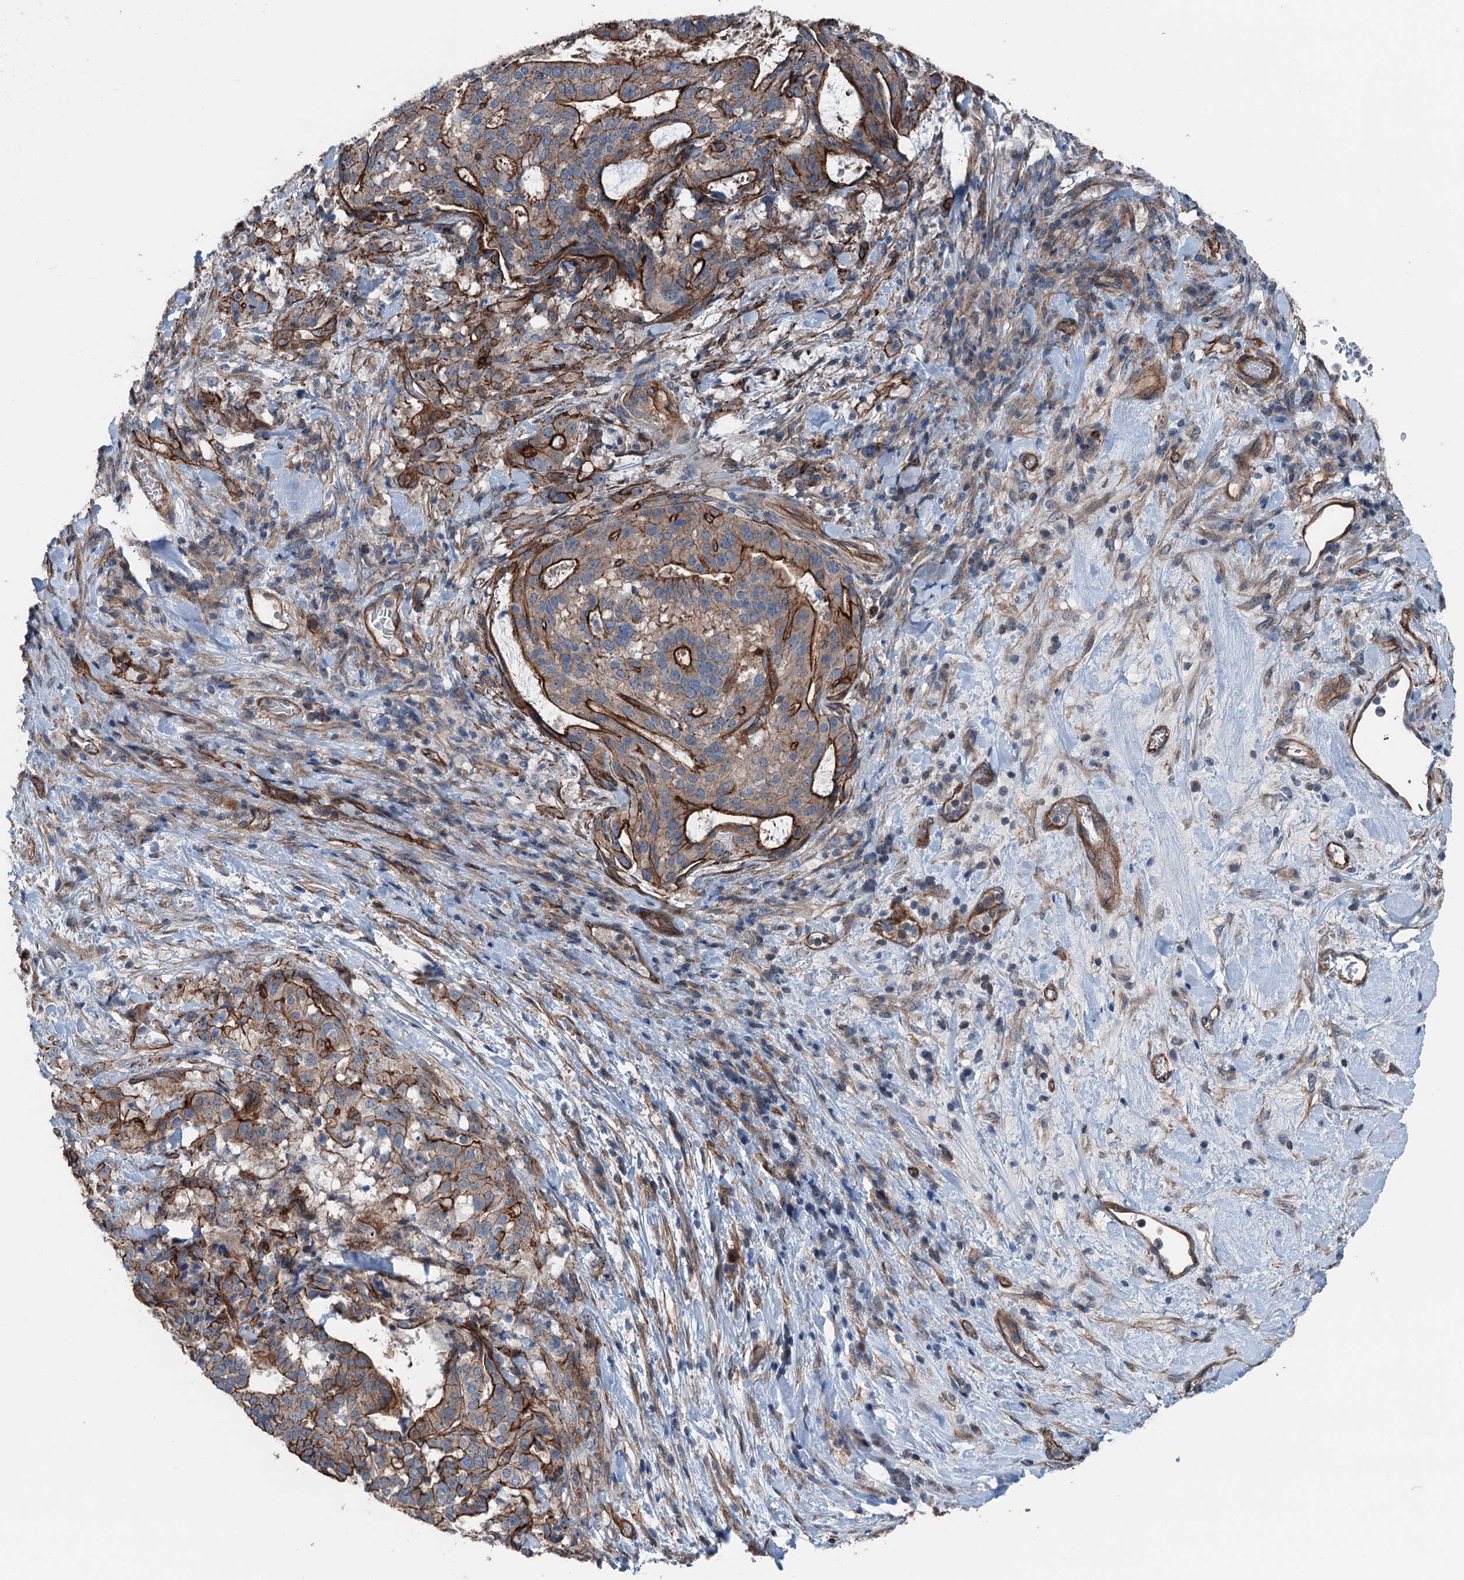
{"staining": {"intensity": "strong", "quantity": ">75%", "location": "cytoplasmic/membranous"}, "tissue": "stomach cancer", "cell_type": "Tumor cells", "image_type": "cancer", "snomed": [{"axis": "morphology", "description": "Adenocarcinoma, NOS"}, {"axis": "topography", "description": "Stomach"}], "caption": "Stomach cancer stained with a brown dye exhibits strong cytoplasmic/membranous positive expression in about >75% of tumor cells.", "gene": "NMRAL1", "patient": {"sex": "male", "age": 48}}